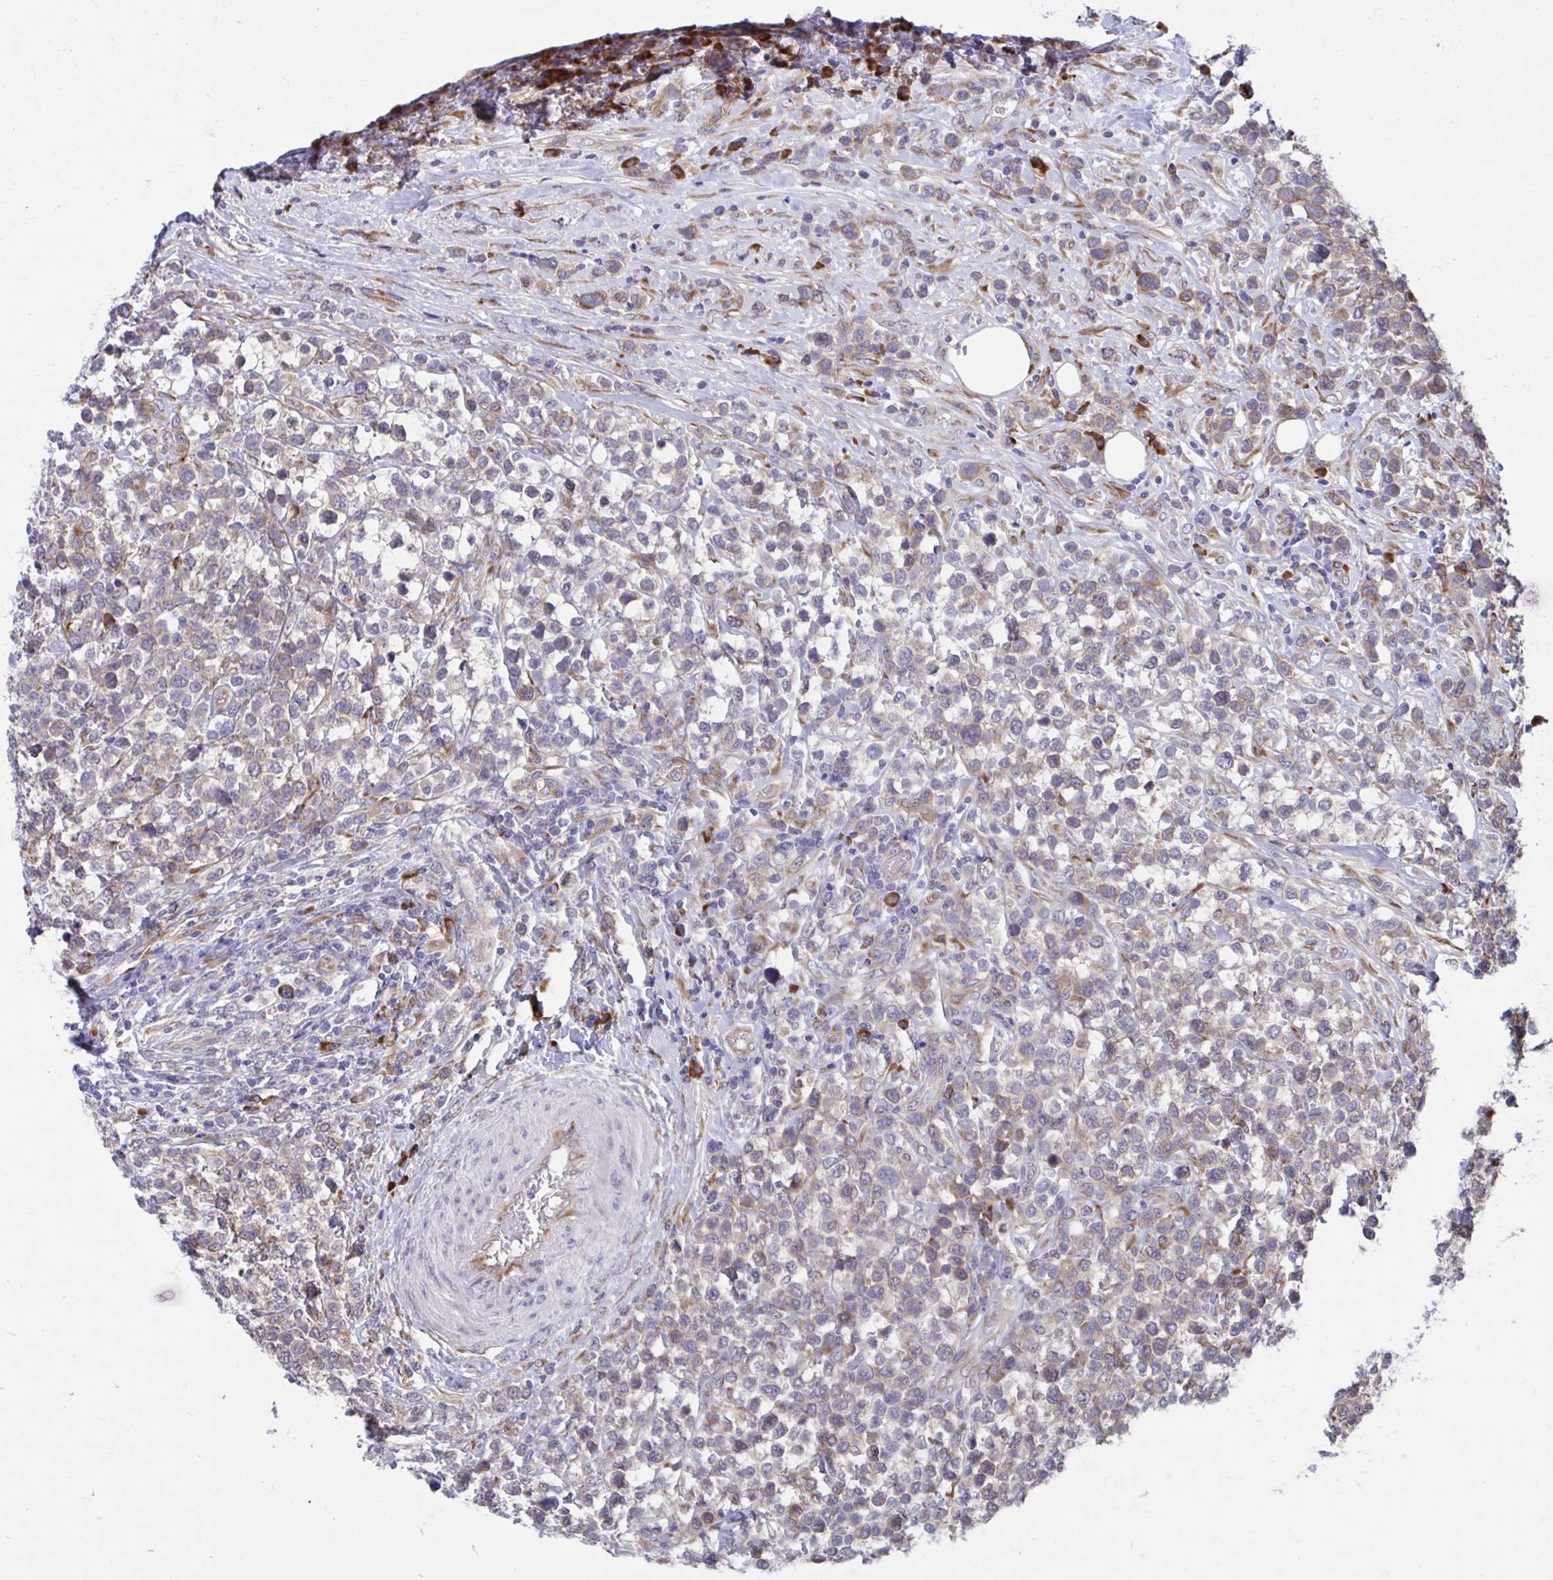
{"staining": {"intensity": "weak", "quantity": "25%-75%", "location": "cytoplasmic/membranous"}, "tissue": "lymphoma", "cell_type": "Tumor cells", "image_type": "cancer", "snomed": [{"axis": "morphology", "description": "Malignant lymphoma, non-Hodgkin's type, High grade"}, {"axis": "topography", "description": "Soft tissue"}], "caption": "Malignant lymphoma, non-Hodgkin's type (high-grade) stained with a protein marker shows weak staining in tumor cells.", "gene": "SELENON", "patient": {"sex": "female", "age": 56}}